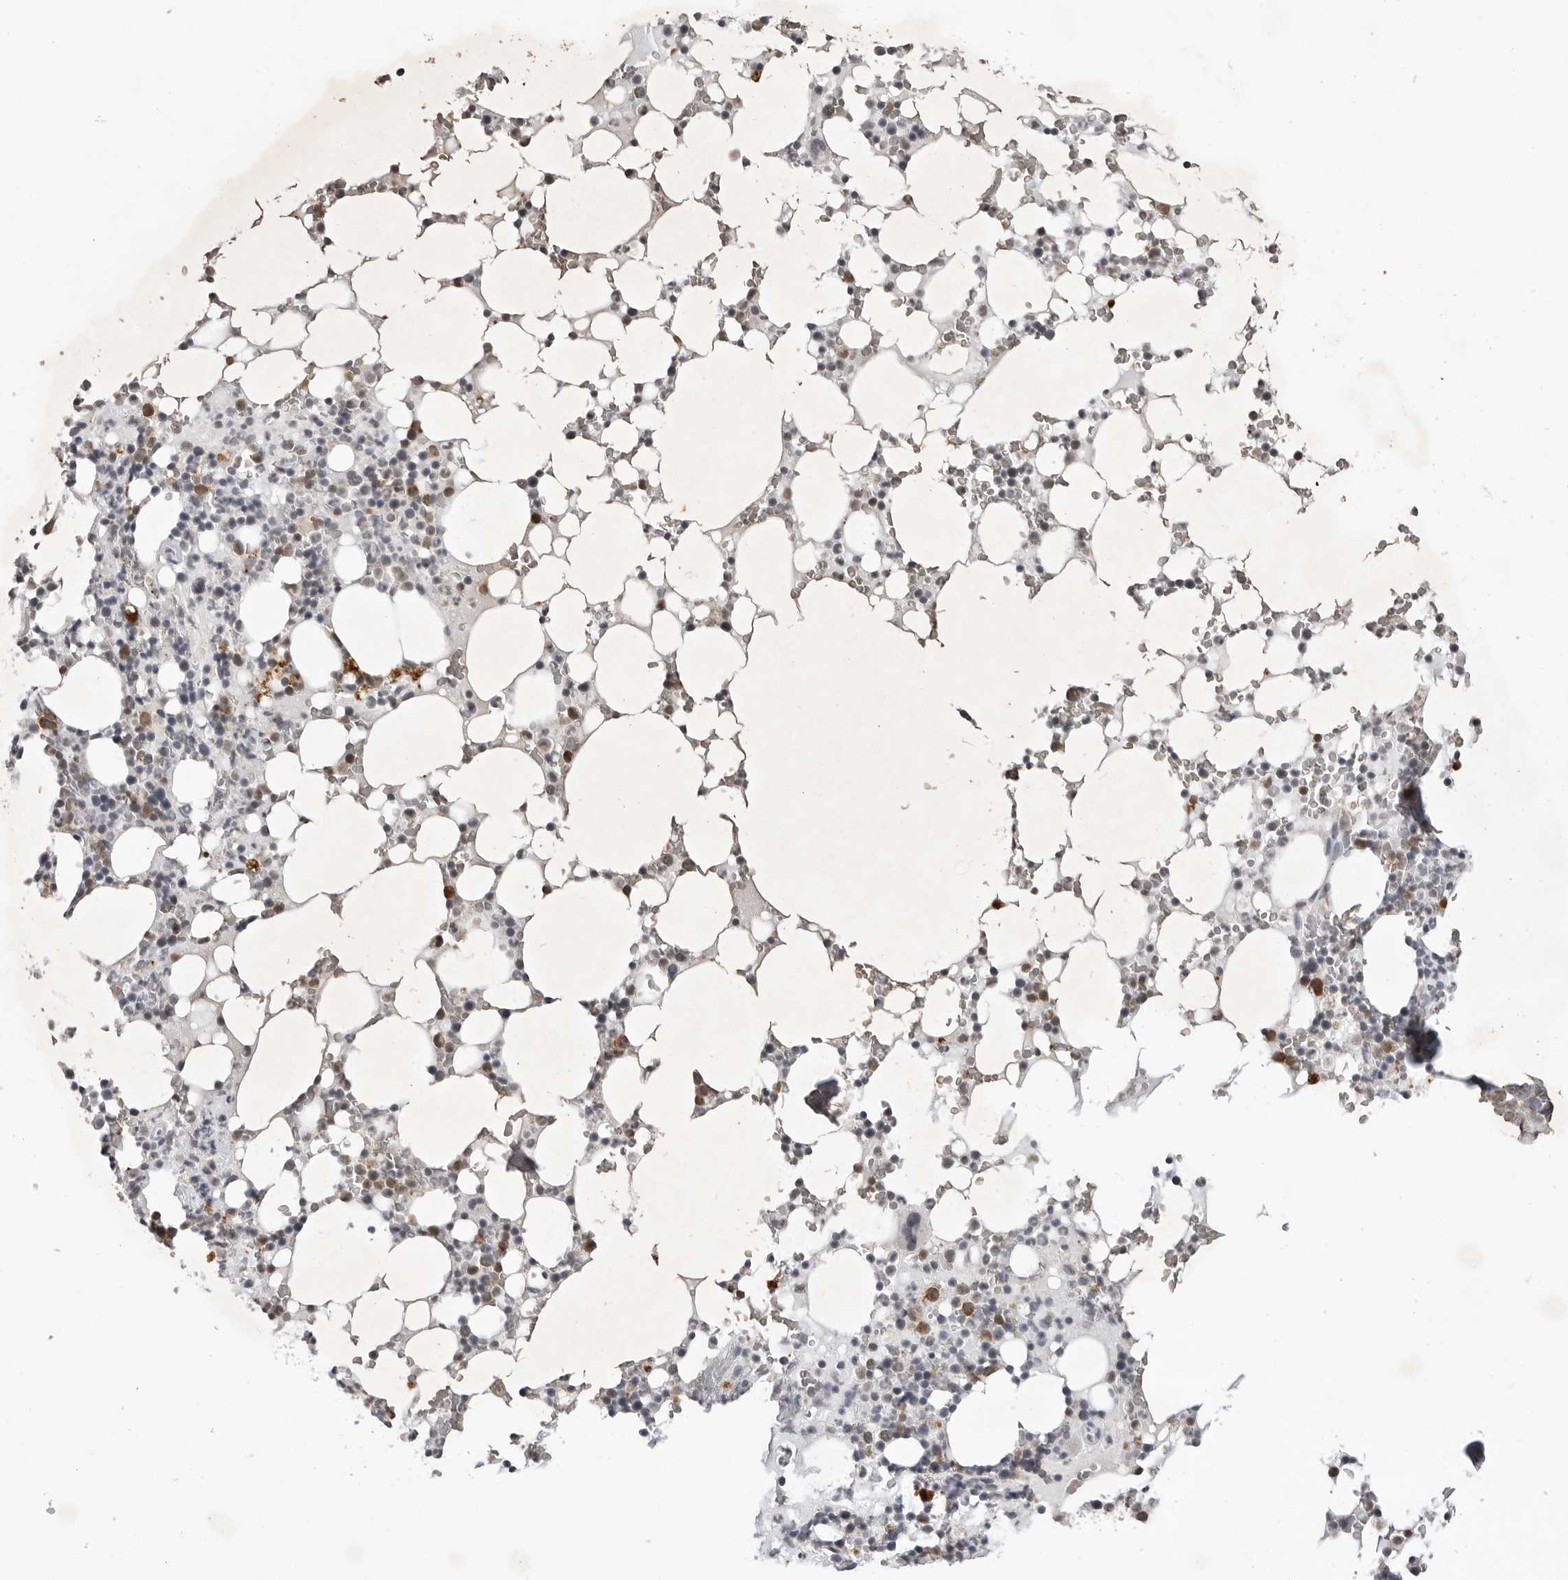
{"staining": {"intensity": "moderate", "quantity": "<25%", "location": "cytoplasmic/membranous"}, "tissue": "bone marrow", "cell_type": "Hematopoietic cells", "image_type": "normal", "snomed": [{"axis": "morphology", "description": "Normal tissue, NOS"}, {"axis": "topography", "description": "Bone marrow"}], "caption": "This image displays IHC staining of unremarkable human bone marrow, with low moderate cytoplasmic/membranous staining in about <25% of hematopoietic cells.", "gene": "RRM1", "patient": {"sex": "male", "age": 58}}